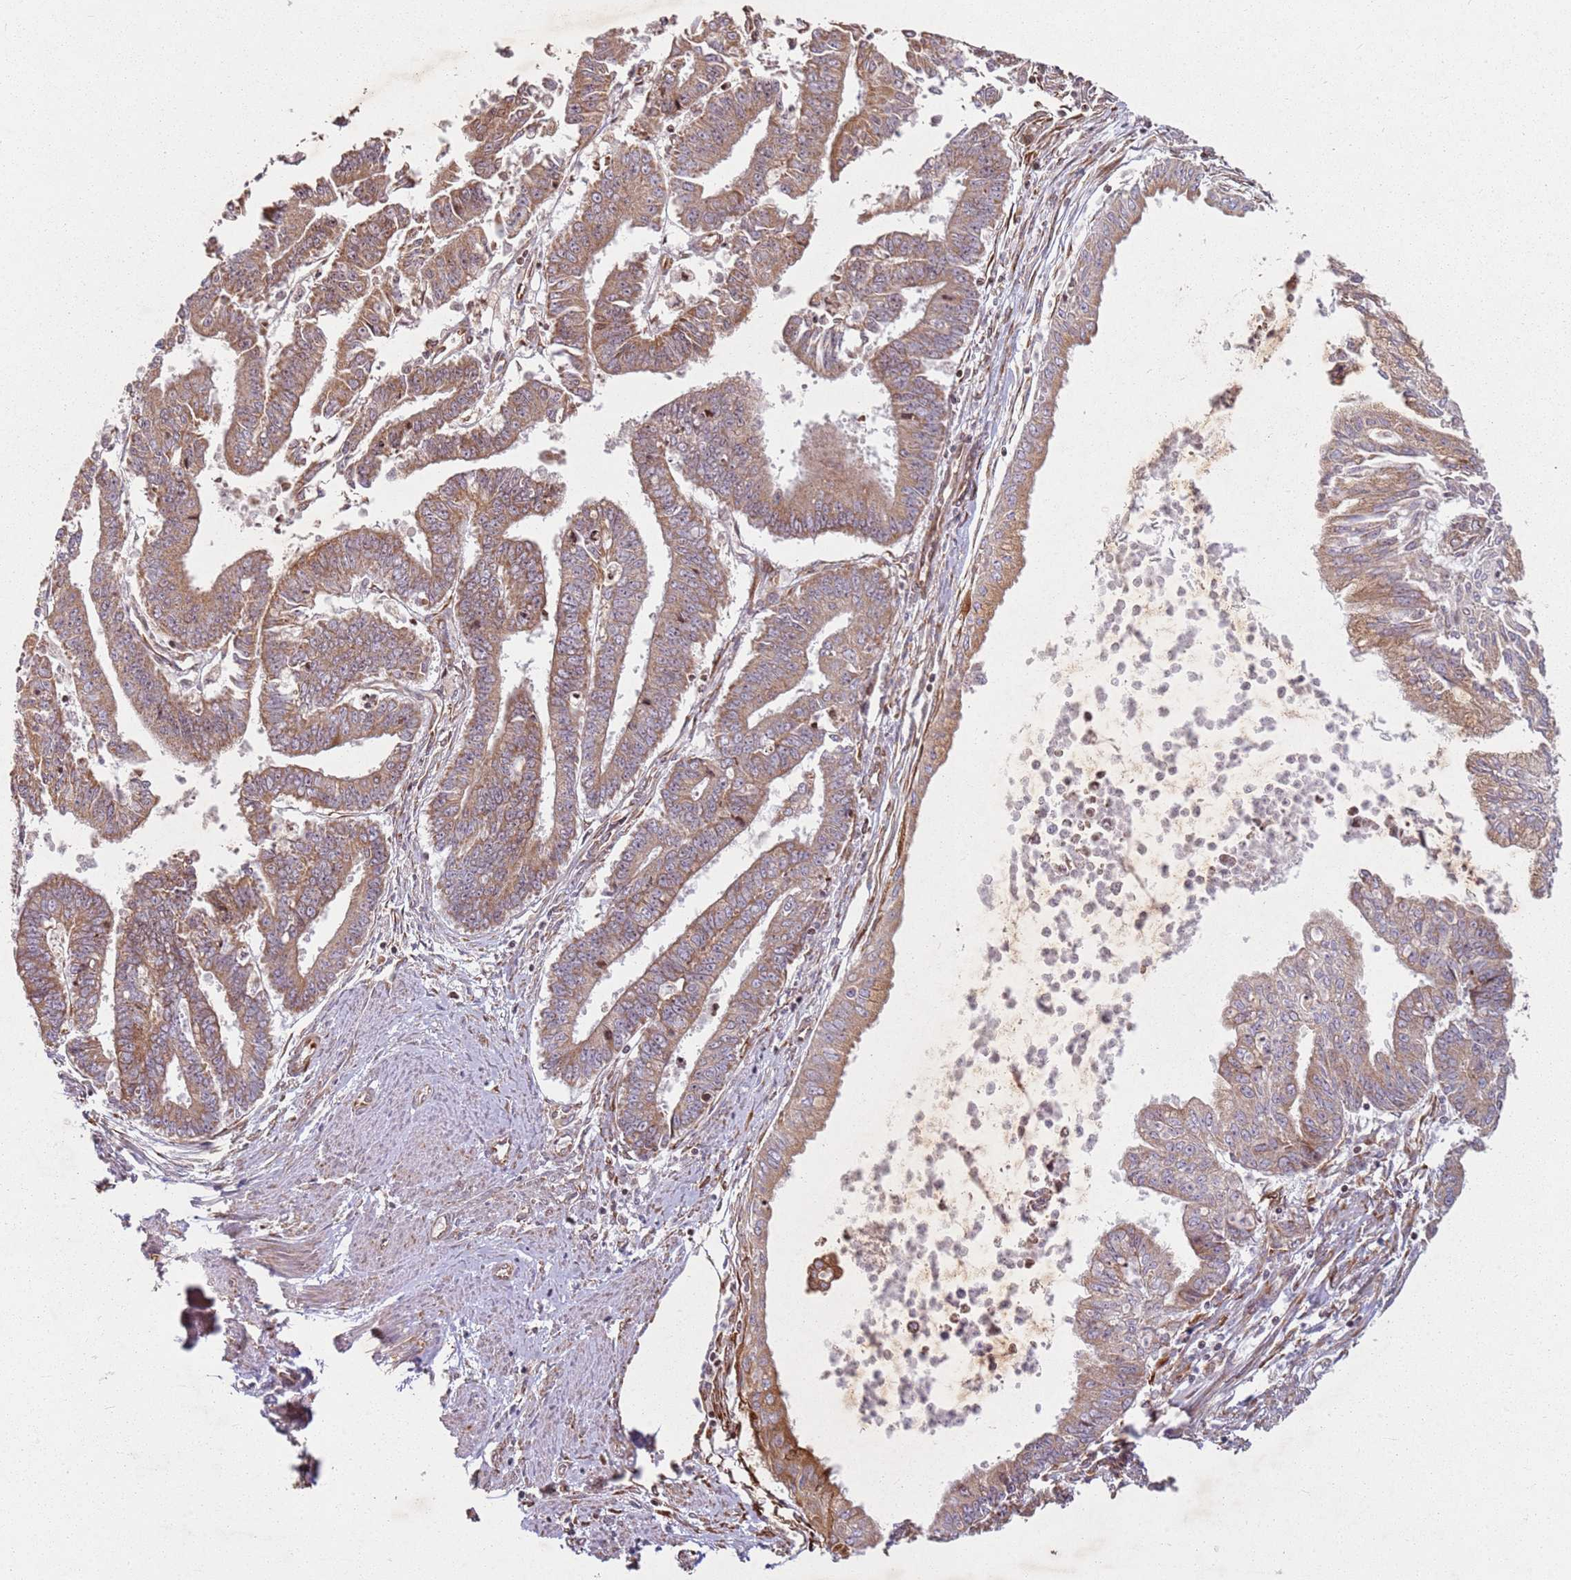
{"staining": {"intensity": "moderate", "quantity": ">75%", "location": "cytoplasmic/membranous"}, "tissue": "endometrial cancer", "cell_type": "Tumor cells", "image_type": "cancer", "snomed": [{"axis": "morphology", "description": "Adenocarcinoma, NOS"}, {"axis": "topography", "description": "Endometrium"}], "caption": "A micrograph of endometrial adenocarcinoma stained for a protein shows moderate cytoplasmic/membranous brown staining in tumor cells.", "gene": "ARFRP1", "patient": {"sex": "female", "age": 73}}